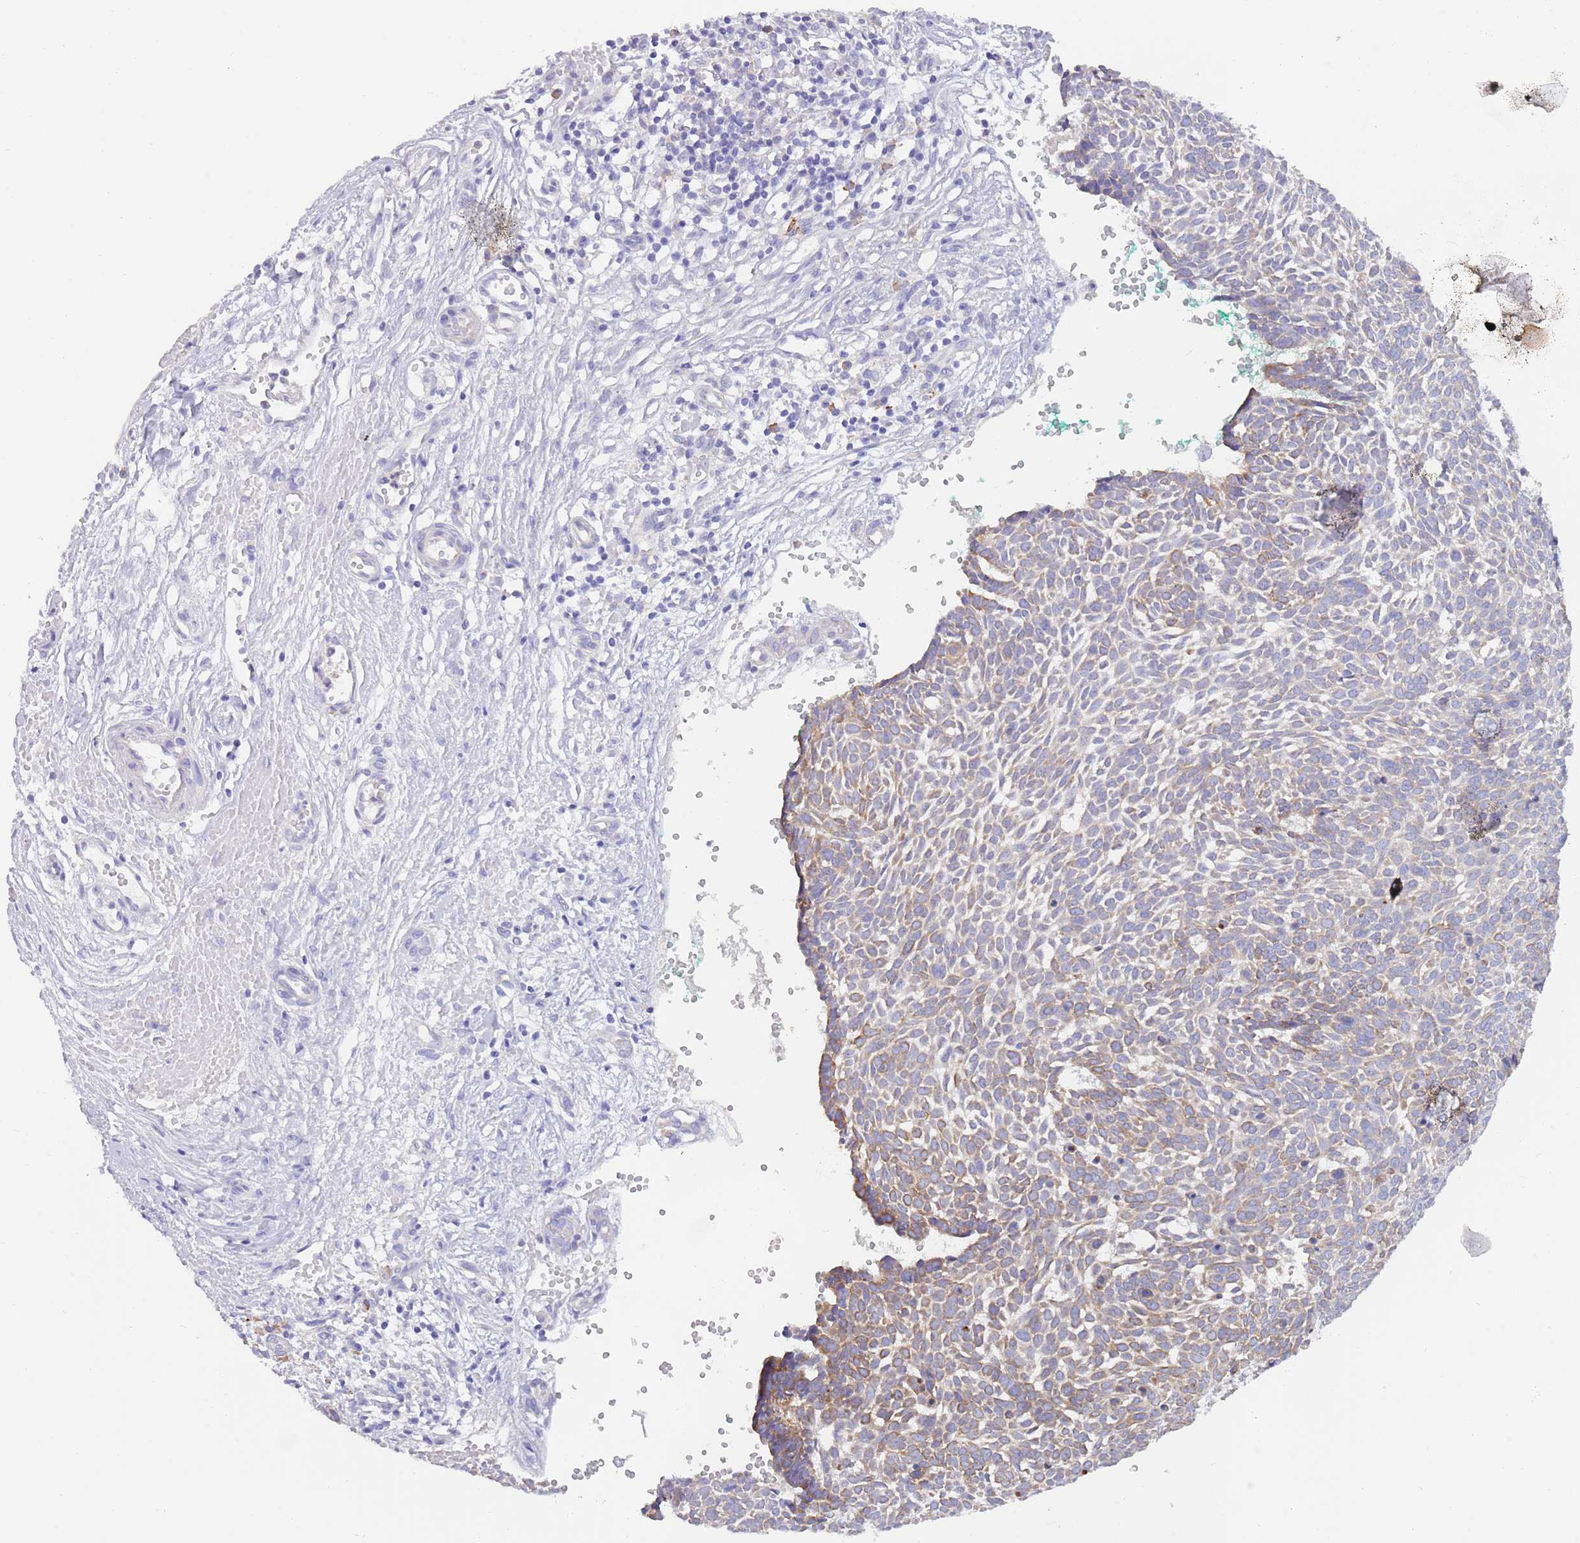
{"staining": {"intensity": "moderate", "quantity": "25%-75%", "location": "cytoplasmic/membranous"}, "tissue": "skin cancer", "cell_type": "Tumor cells", "image_type": "cancer", "snomed": [{"axis": "morphology", "description": "Basal cell carcinoma"}, {"axis": "topography", "description": "Skin"}], "caption": "Tumor cells demonstrate moderate cytoplasmic/membranous positivity in approximately 25%-75% of cells in skin cancer.", "gene": "CCDC149", "patient": {"sex": "male", "age": 61}}